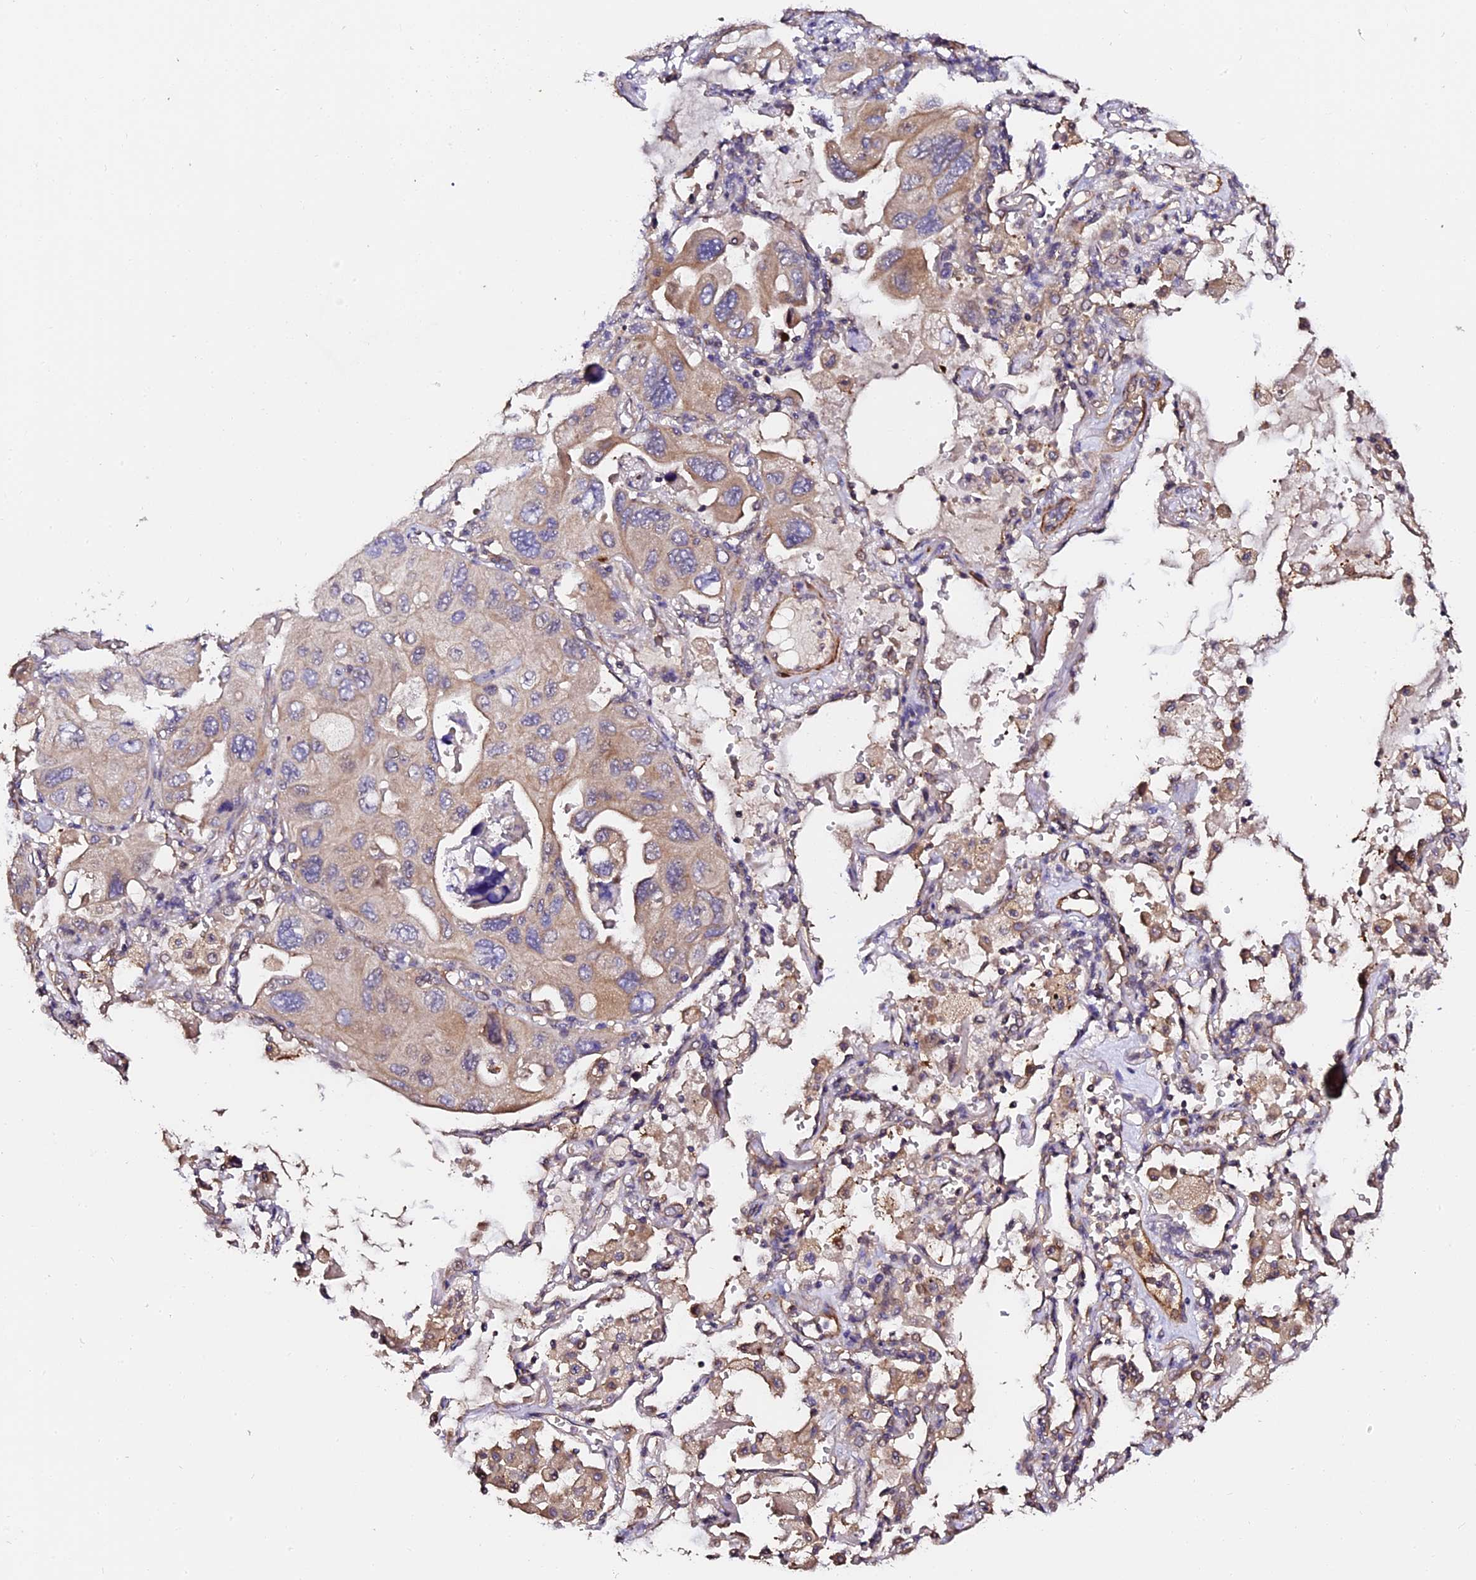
{"staining": {"intensity": "weak", "quantity": "25%-75%", "location": "cytoplasmic/membranous"}, "tissue": "lung cancer", "cell_type": "Tumor cells", "image_type": "cancer", "snomed": [{"axis": "morphology", "description": "Squamous cell carcinoma, NOS"}, {"axis": "topography", "description": "Lung"}], "caption": "IHC micrograph of neoplastic tissue: human squamous cell carcinoma (lung) stained using immunohistochemistry (IHC) shows low levels of weak protein expression localized specifically in the cytoplasmic/membranous of tumor cells, appearing as a cytoplasmic/membranous brown color.", "gene": "TDO2", "patient": {"sex": "female", "age": 73}}